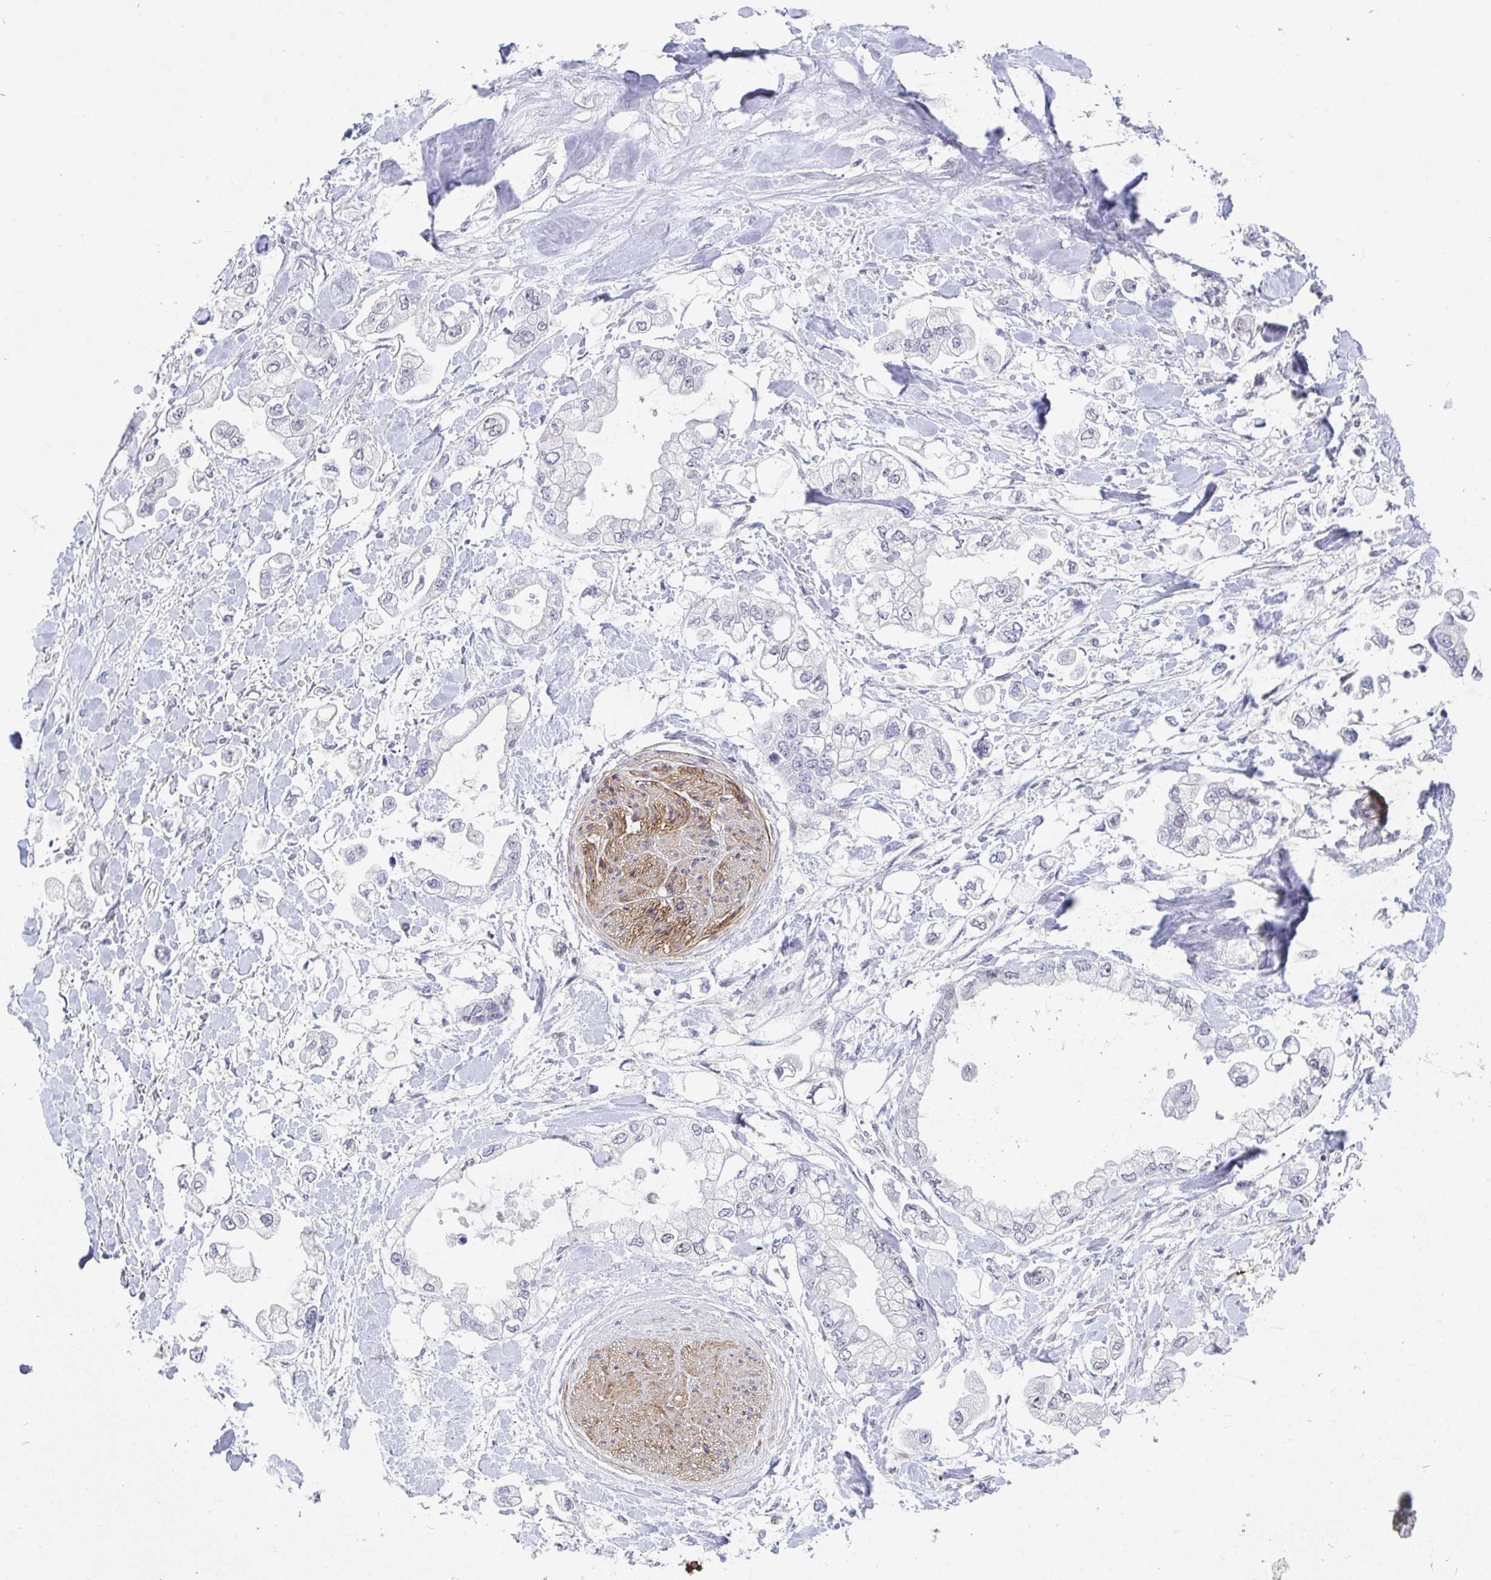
{"staining": {"intensity": "negative", "quantity": "none", "location": "none"}, "tissue": "stomach cancer", "cell_type": "Tumor cells", "image_type": "cancer", "snomed": [{"axis": "morphology", "description": "Adenocarcinoma, NOS"}, {"axis": "topography", "description": "Stomach"}], "caption": "Tumor cells show no significant expression in adenocarcinoma (stomach).", "gene": "COL28A1", "patient": {"sex": "male", "age": 62}}